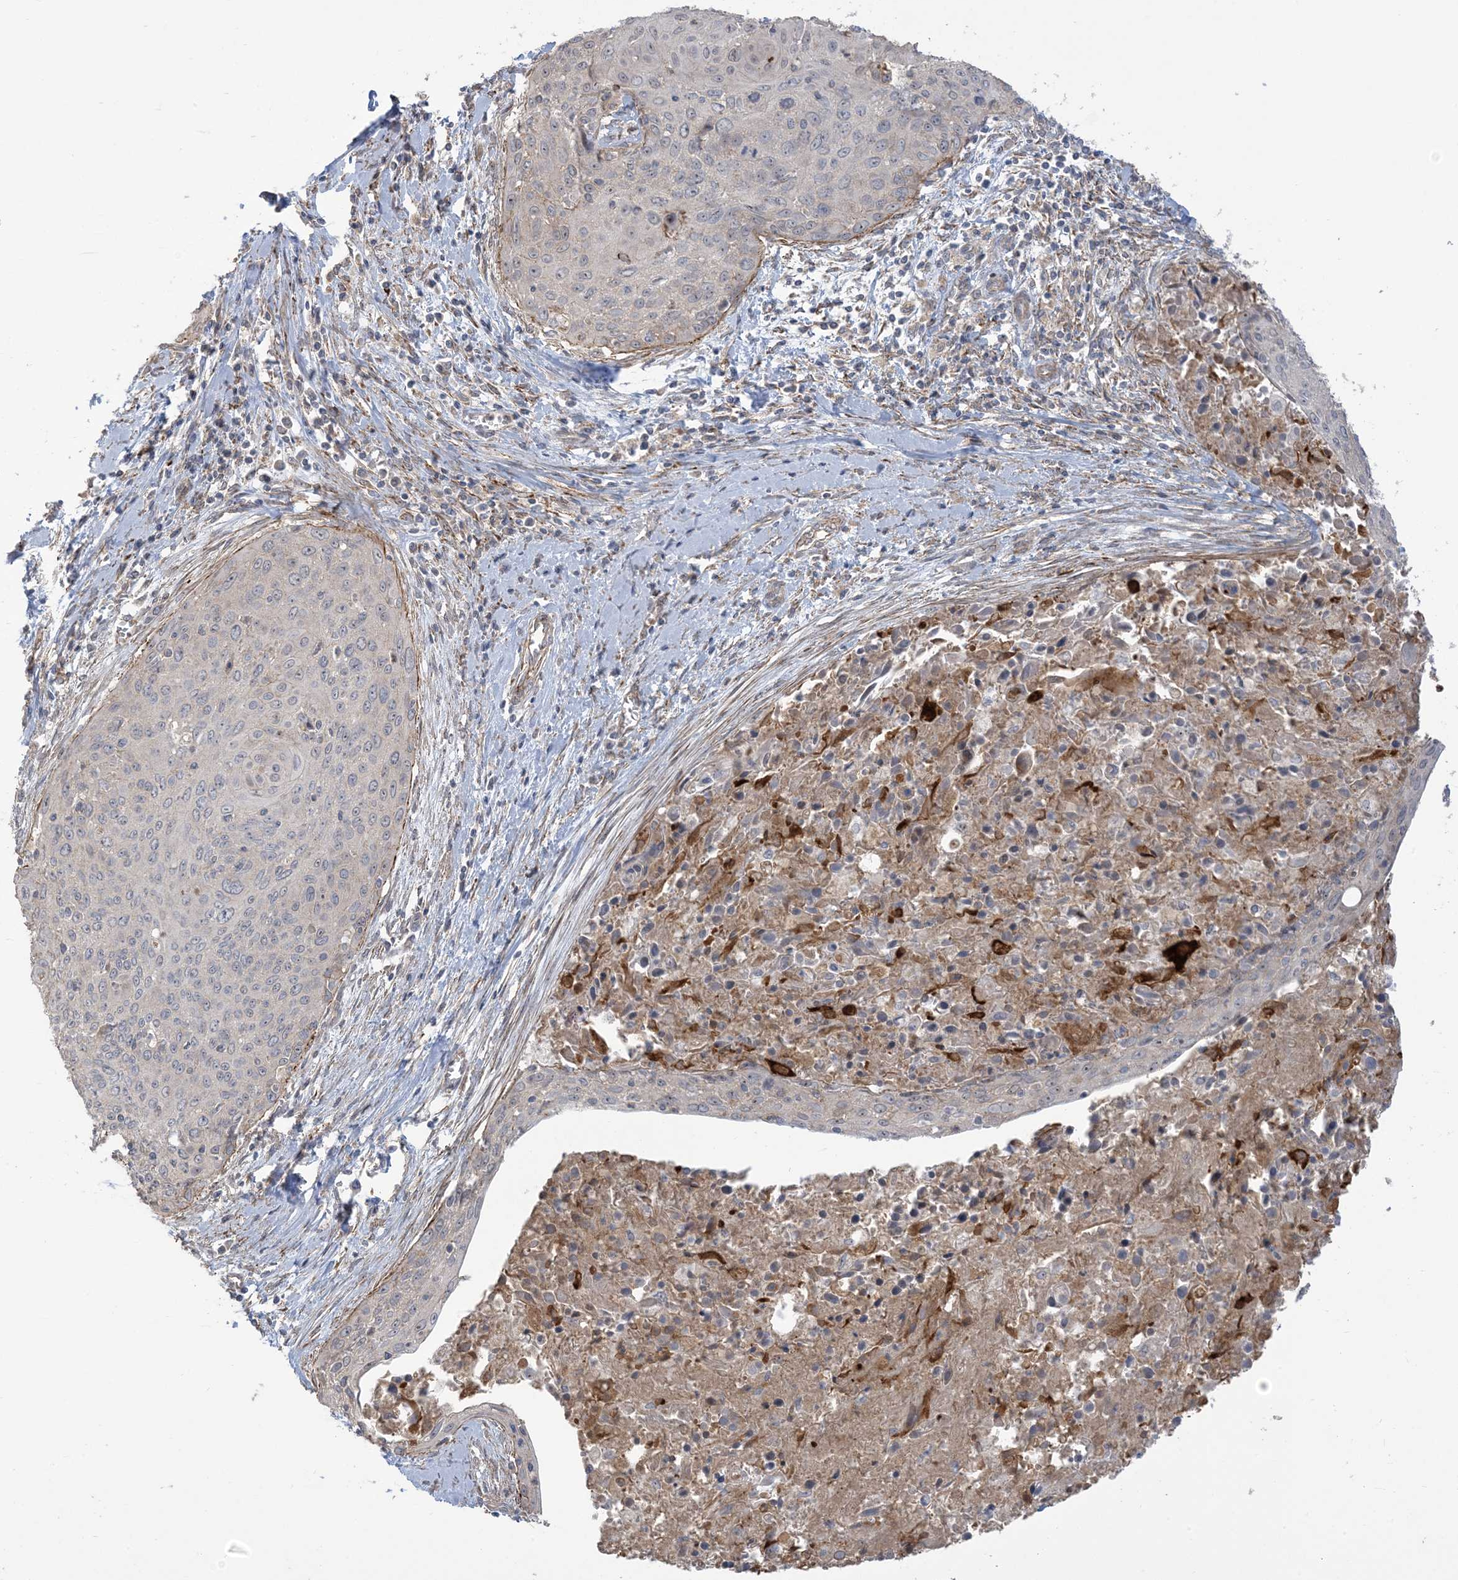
{"staining": {"intensity": "negative", "quantity": "none", "location": "none"}, "tissue": "cervical cancer", "cell_type": "Tumor cells", "image_type": "cancer", "snomed": [{"axis": "morphology", "description": "Squamous cell carcinoma, NOS"}, {"axis": "topography", "description": "Cervix"}], "caption": "Tumor cells are negative for protein expression in human cervical squamous cell carcinoma.", "gene": "KLHL18", "patient": {"sex": "female", "age": 55}}